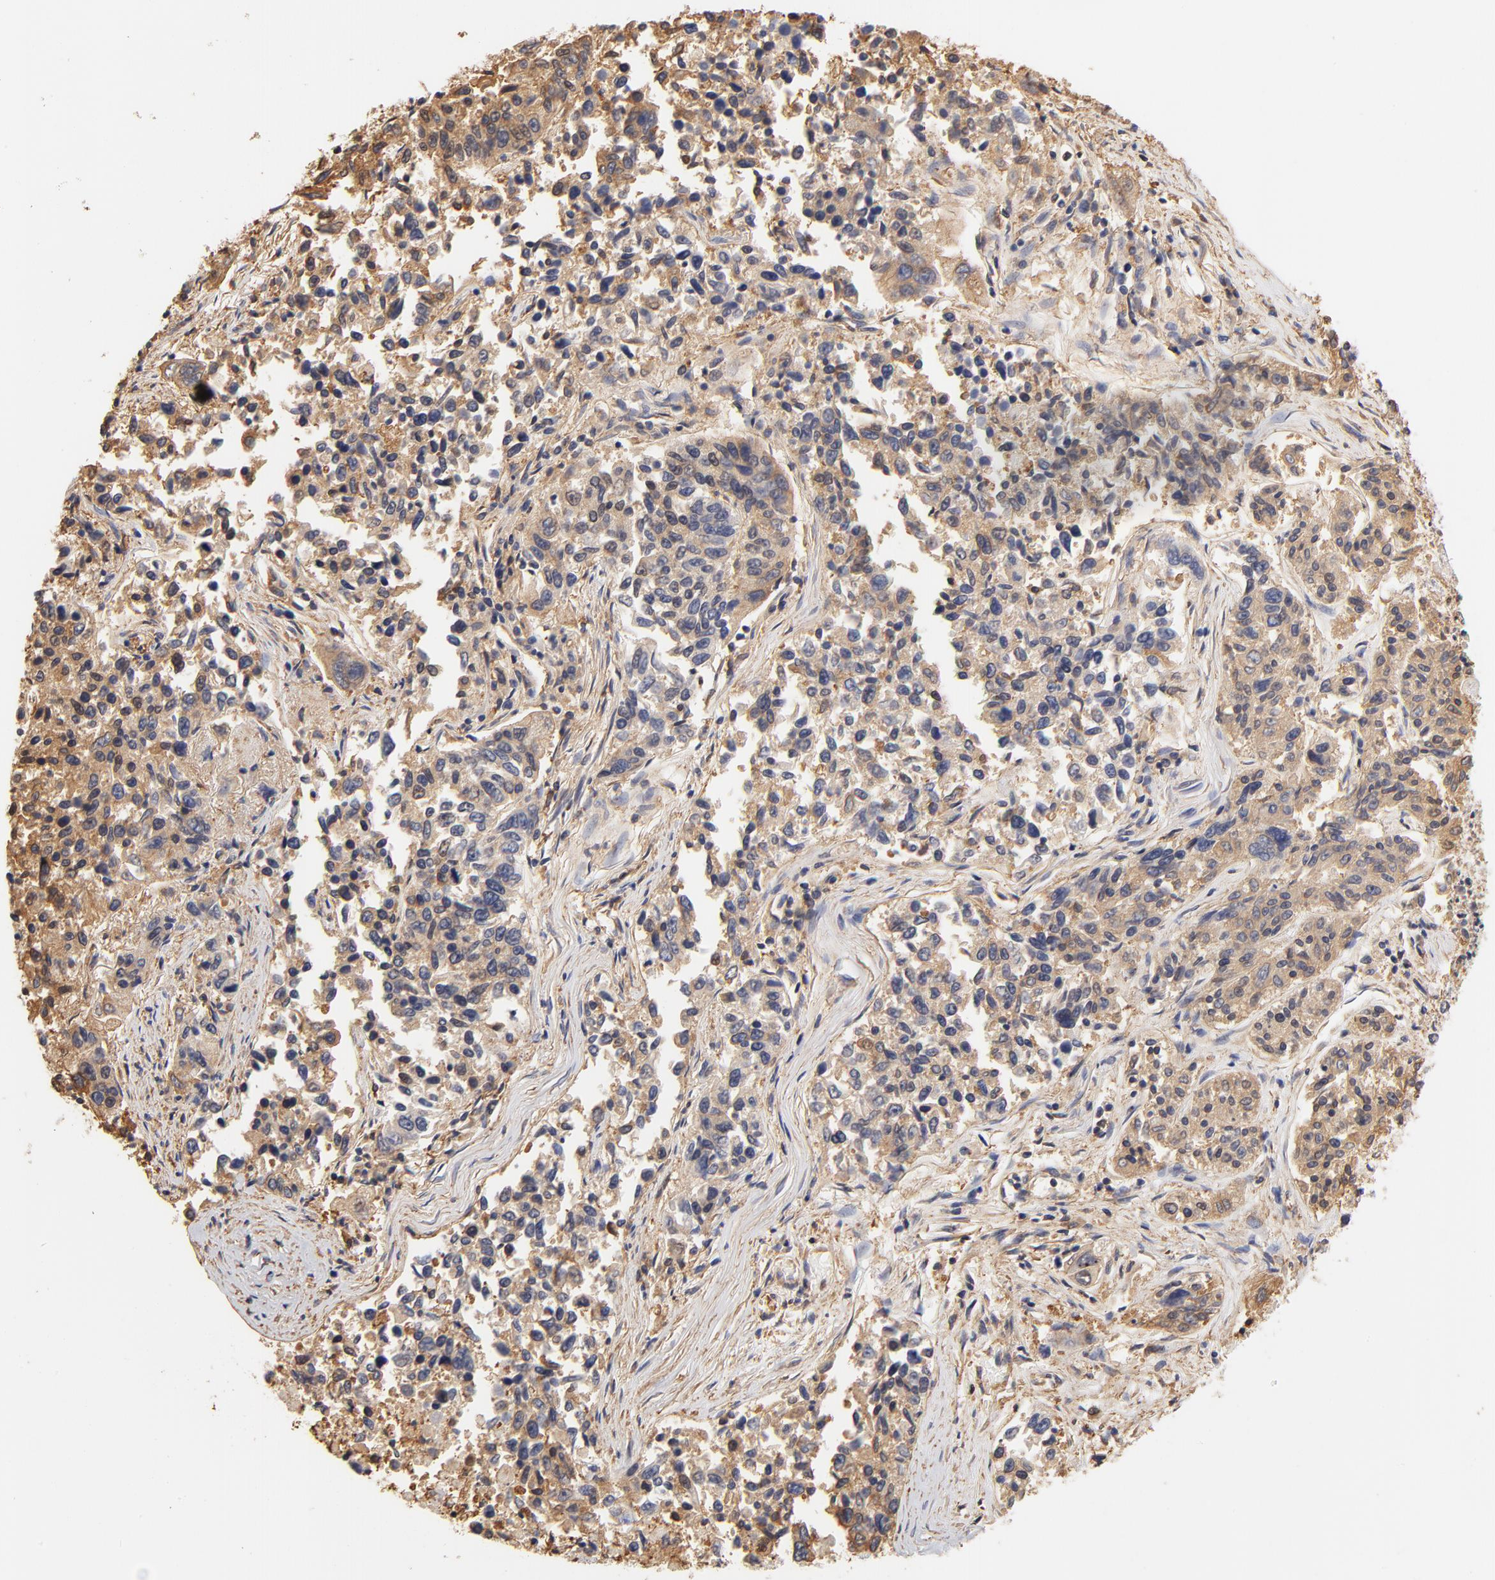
{"staining": {"intensity": "moderate", "quantity": ">75%", "location": "cytoplasmic/membranous"}, "tissue": "lung cancer", "cell_type": "Tumor cells", "image_type": "cancer", "snomed": [{"axis": "morphology", "description": "Adenocarcinoma, NOS"}, {"axis": "topography", "description": "Lung"}], "caption": "The micrograph demonstrates immunohistochemical staining of lung cancer (adenocarcinoma). There is moderate cytoplasmic/membranous expression is present in approximately >75% of tumor cells.", "gene": "FCMR", "patient": {"sex": "male", "age": 84}}